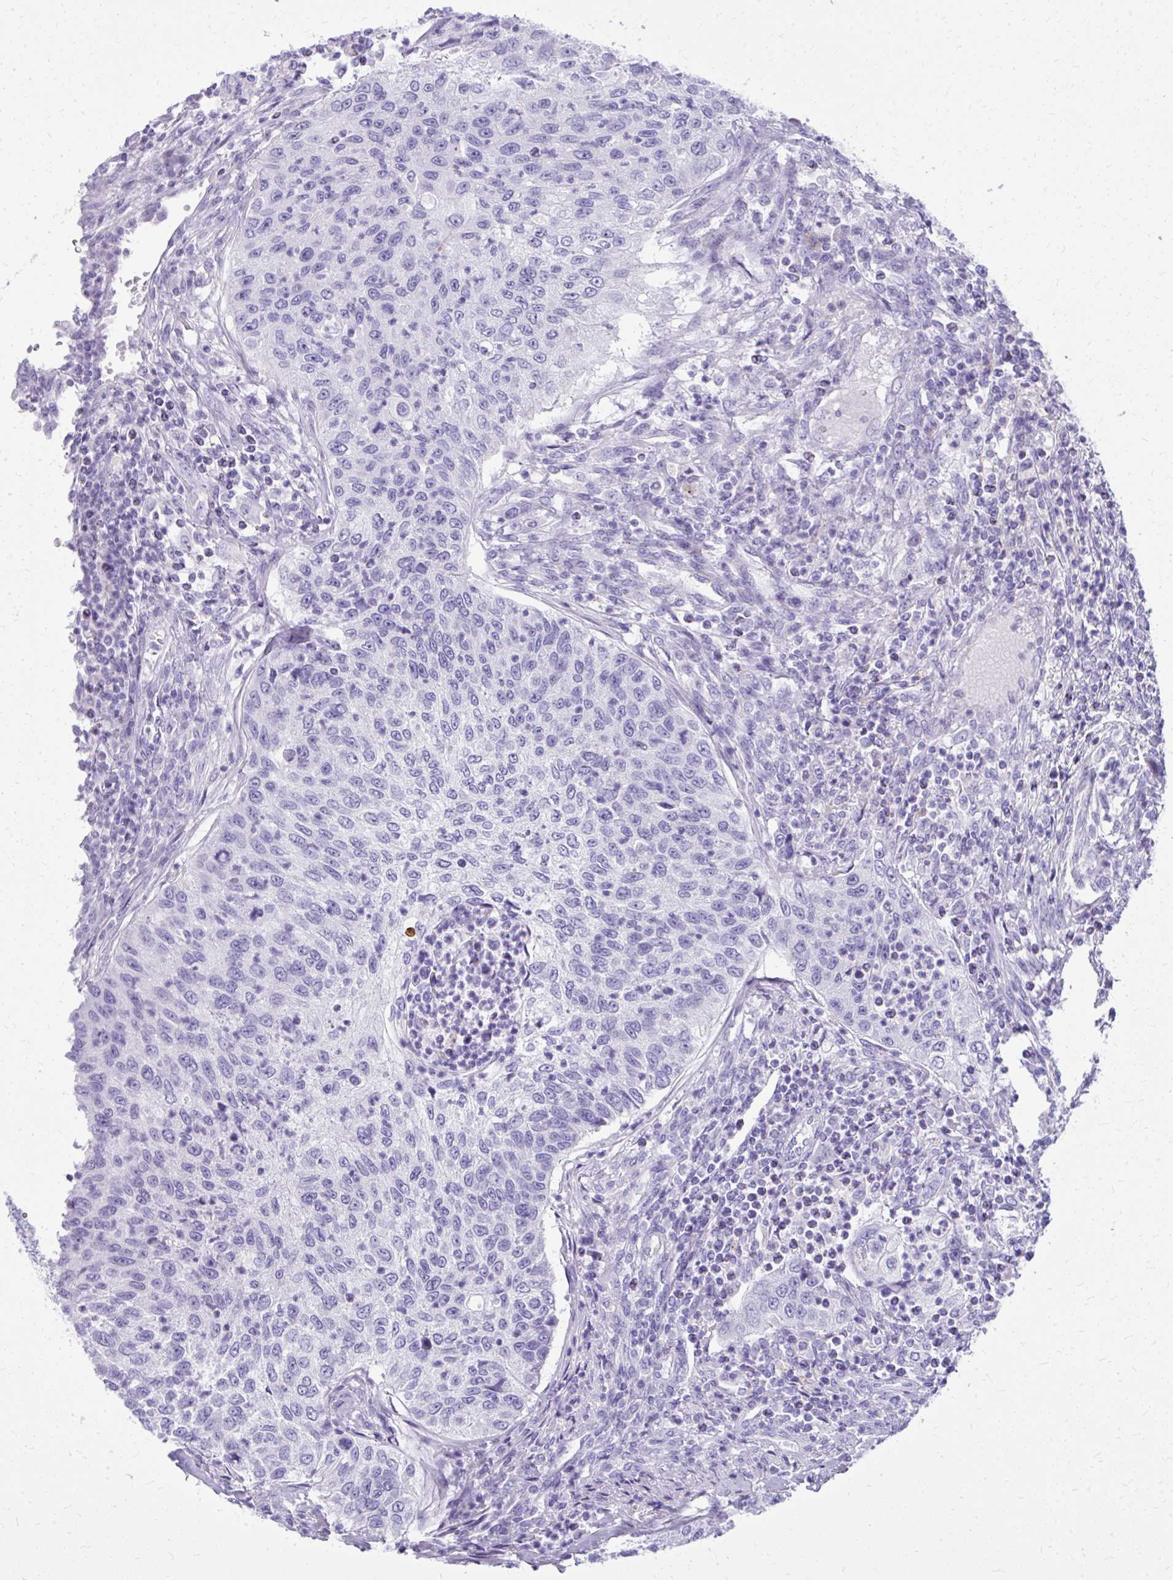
{"staining": {"intensity": "negative", "quantity": "none", "location": "none"}, "tissue": "urothelial cancer", "cell_type": "Tumor cells", "image_type": "cancer", "snomed": [{"axis": "morphology", "description": "Urothelial carcinoma, High grade"}, {"axis": "topography", "description": "Urinary bladder"}], "caption": "Immunohistochemical staining of human high-grade urothelial carcinoma exhibits no significant expression in tumor cells.", "gene": "BCL6B", "patient": {"sex": "female", "age": 60}}